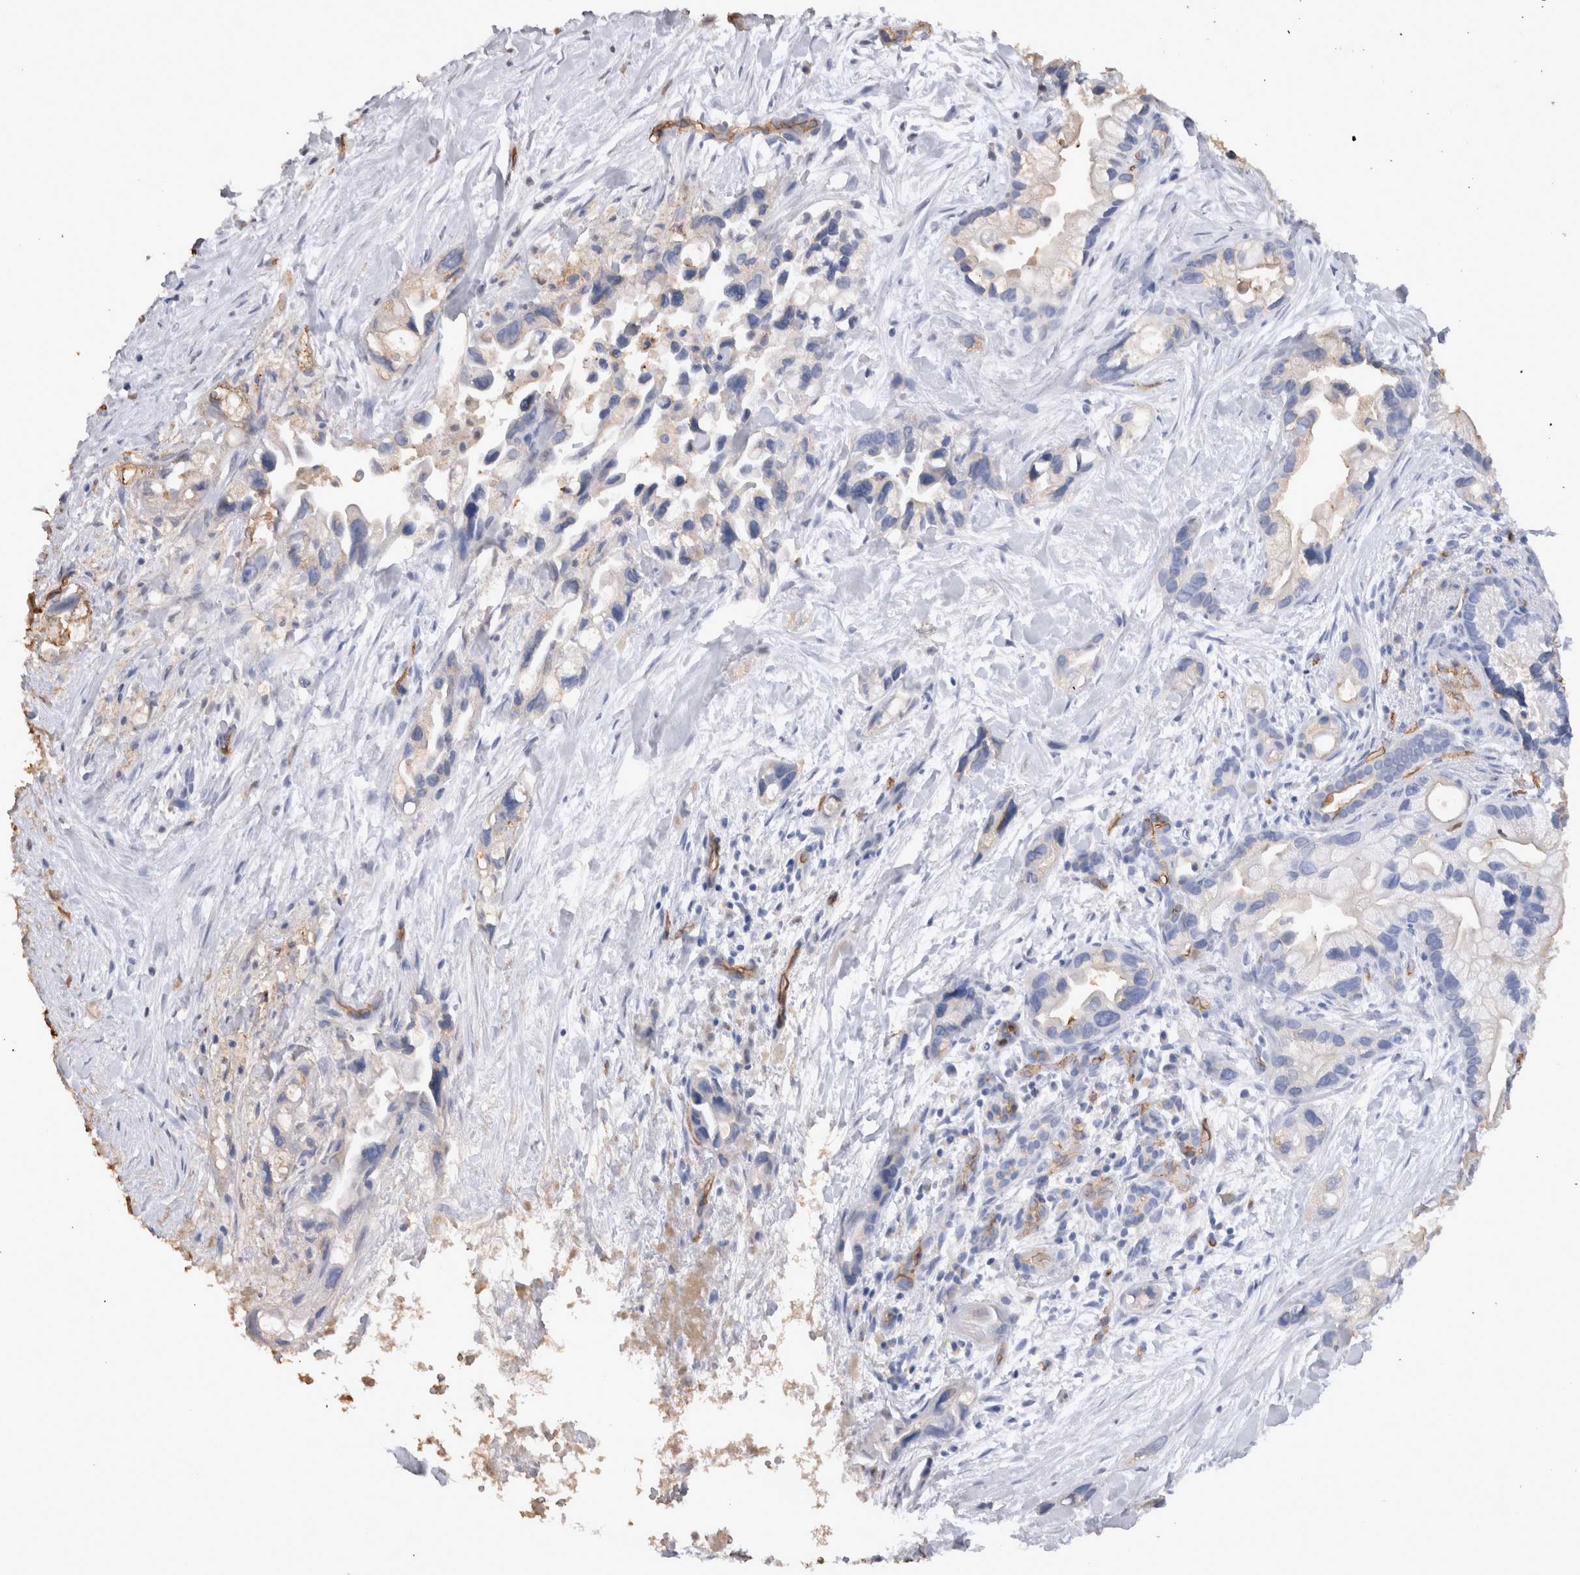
{"staining": {"intensity": "weak", "quantity": "<25%", "location": "cytoplasmic/membranous"}, "tissue": "pancreatic cancer", "cell_type": "Tumor cells", "image_type": "cancer", "snomed": [{"axis": "morphology", "description": "Adenocarcinoma, NOS"}, {"axis": "topography", "description": "Pancreas"}], "caption": "Immunohistochemistry (IHC) of pancreatic cancer (adenocarcinoma) exhibits no expression in tumor cells.", "gene": "IL17RC", "patient": {"sex": "female", "age": 77}}